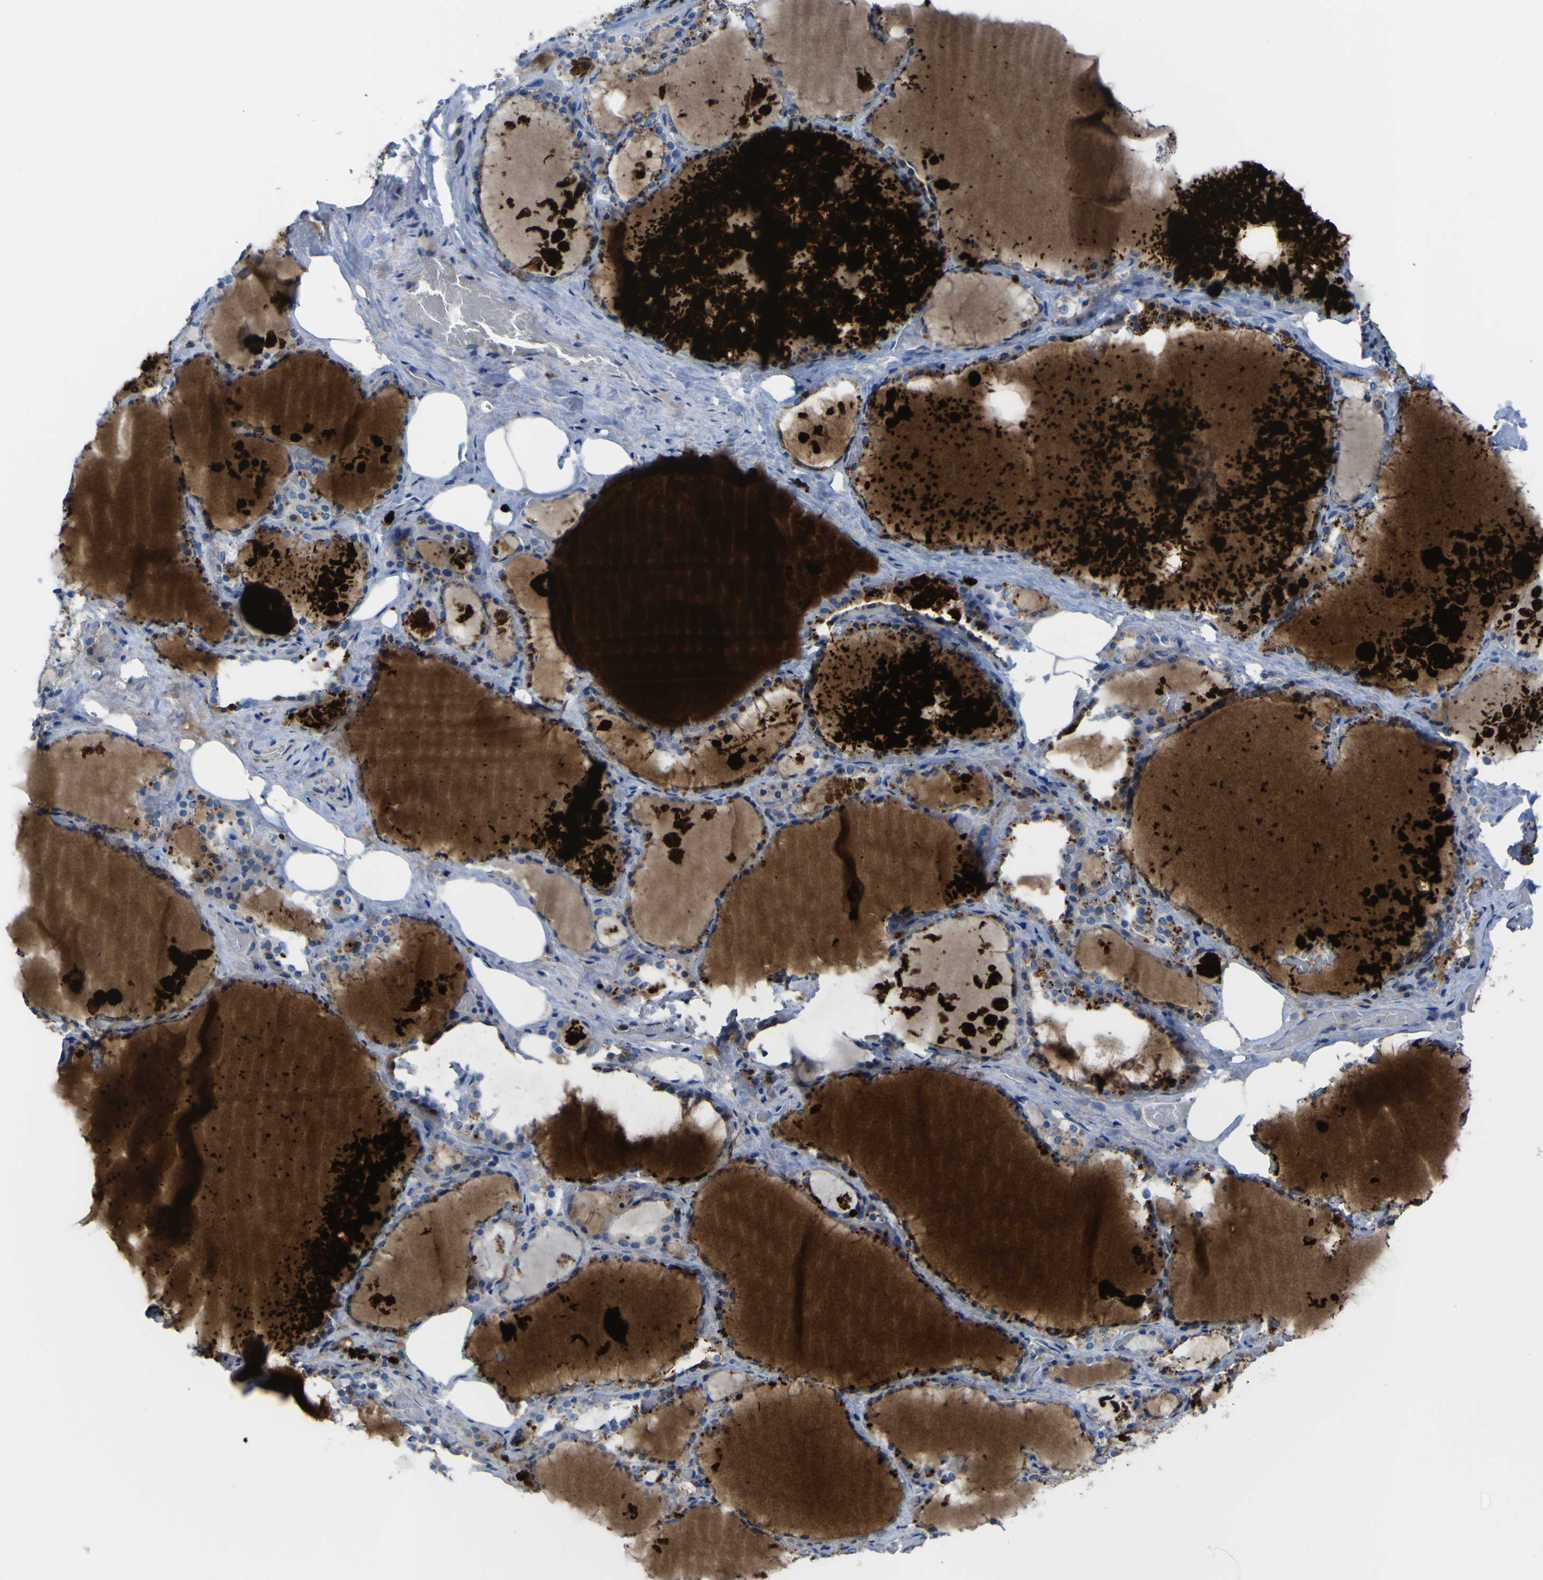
{"staining": {"intensity": "moderate", "quantity": ">75%", "location": "cytoplasmic/membranous"}, "tissue": "thyroid gland", "cell_type": "Glandular cells", "image_type": "normal", "snomed": [{"axis": "morphology", "description": "Normal tissue, NOS"}, {"axis": "topography", "description": "Thyroid gland"}], "caption": "DAB immunohistochemical staining of unremarkable human thyroid gland reveals moderate cytoplasmic/membranous protein positivity in about >75% of glandular cells. (IHC, brightfield microscopy, high magnification).", "gene": "CST3", "patient": {"sex": "male", "age": 61}}